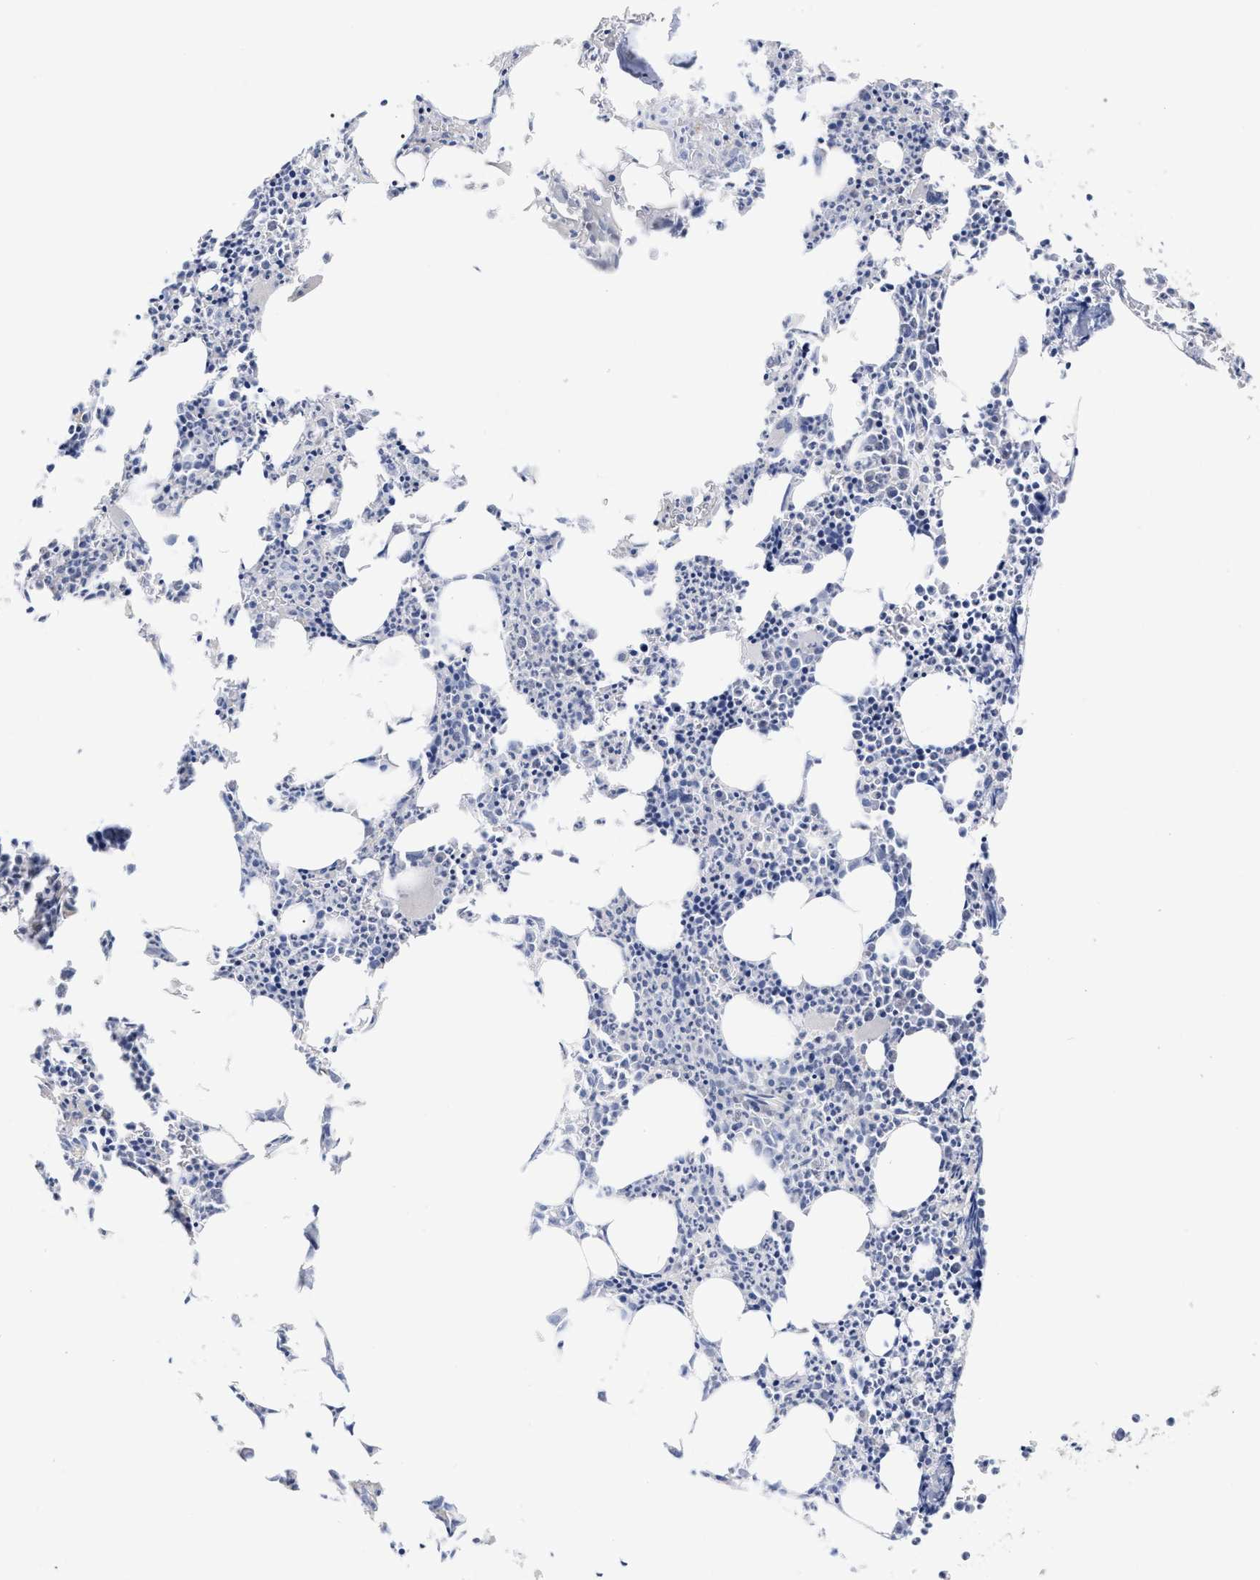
{"staining": {"intensity": "weak", "quantity": "<25%", "location": "cytoplasmic/membranous"}, "tissue": "bone marrow", "cell_type": "Hematopoietic cells", "image_type": "normal", "snomed": [{"axis": "morphology", "description": "Normal tissue, NOS"}, {"axis": "morphology", "description": "Inflammation, NOS"}, {"axis": "topography", "description": "Bone marrow"}], "caption": "Immunohistochemistry (IHC) micrograph of unremarkable bone marrow: bone marrow stained with DAB (3,3'-diaminobenzidine) reveals no significant protein staining in hematopoietic cells.", "gene": "HAPLN1", "patient": {"sex": "female", "age": 40}}